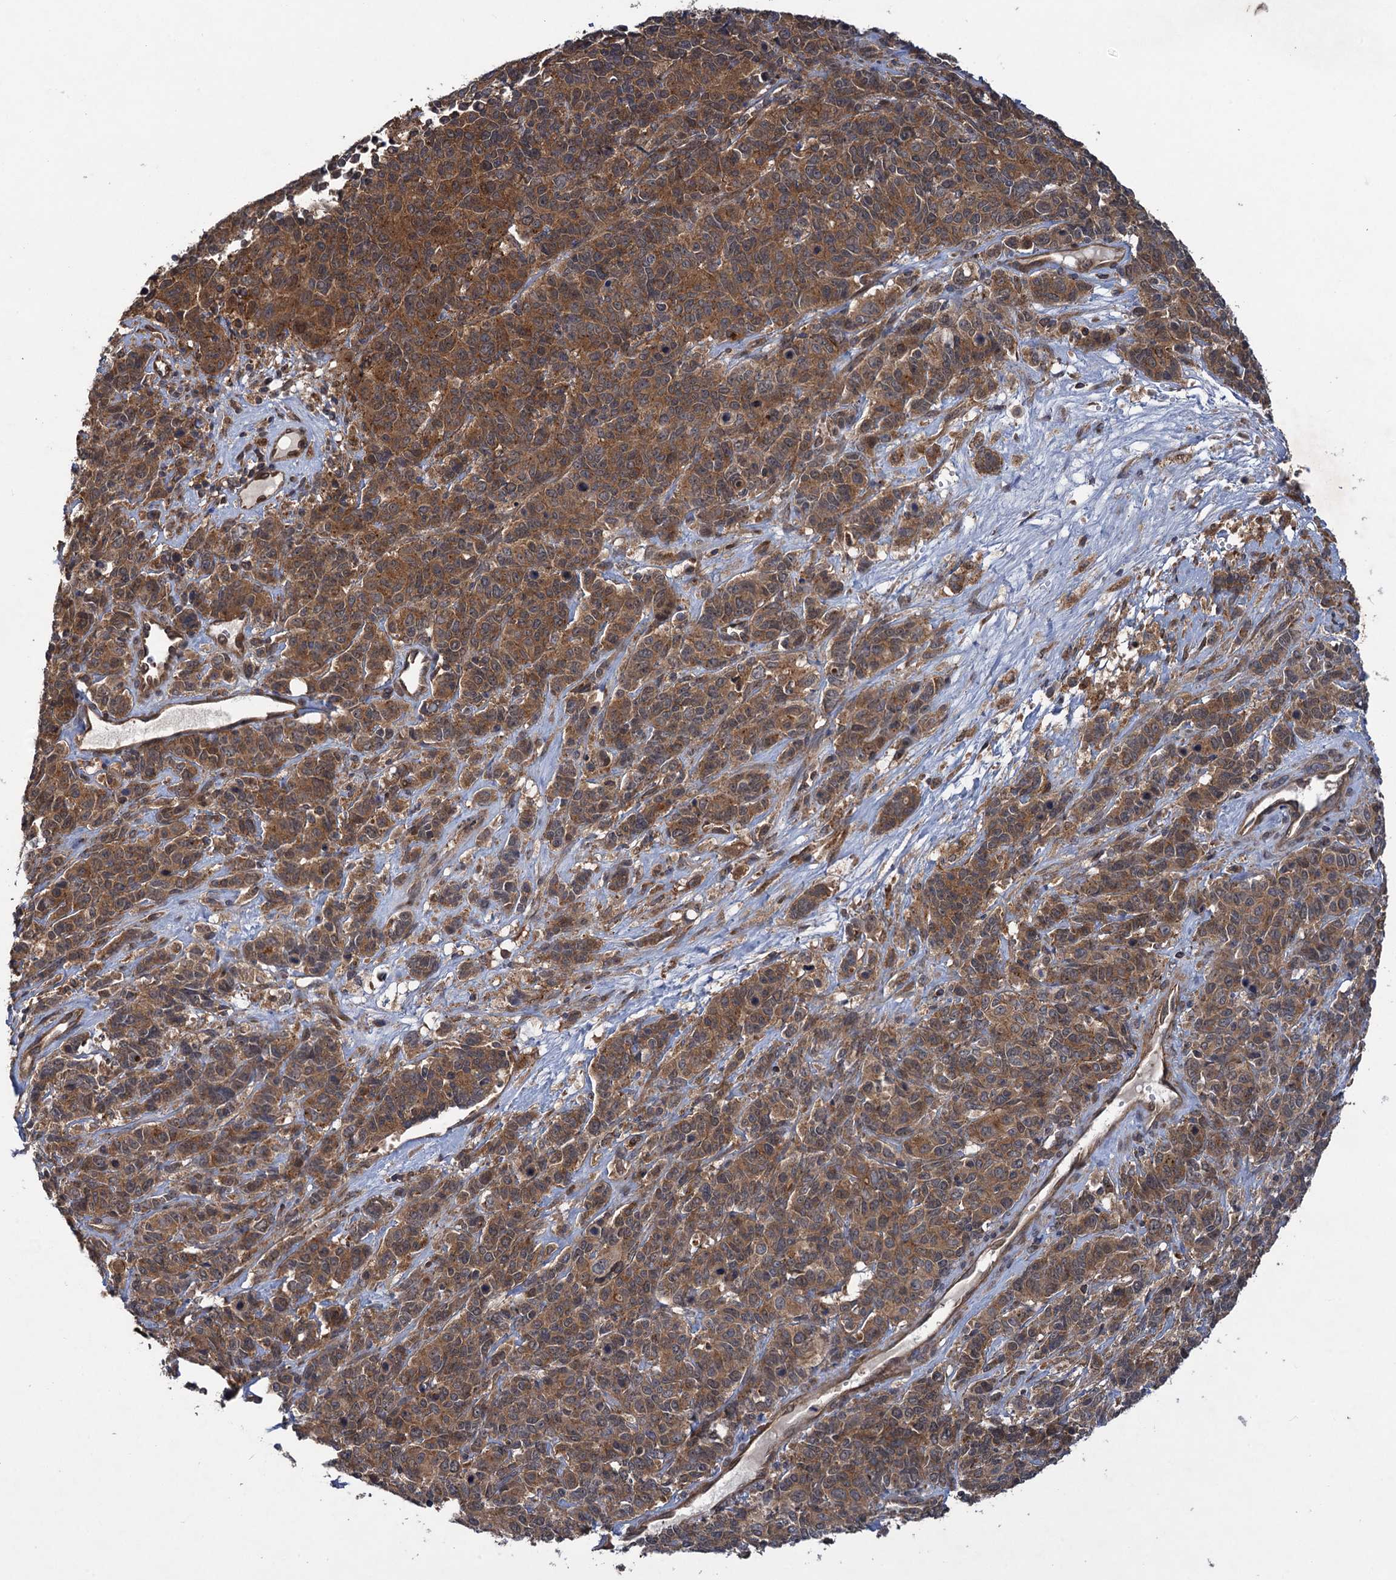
{"staining": {"intensity": "moderate", "quantity": ">75%", "location": "cytoplasmic/membranous"}, "tissue": "cervical cancer", "cell_type": "Tumor cells", "image_type": "cancer", "snomed": [{"axis": "morphology", "description": "Squamous cell carcinoma, NOS"}, {"axis": "topography", "description": "Cervix"}], "caption": "Immunohistochemical staining of human cervical squamous cell carcinoma displays medium levels of moderate cytoplasmic/membranous protein positivity in approximately >75% of tumor cells.", "gene": "HAUS1", "patient": {"sex": "female", "age": 60}}